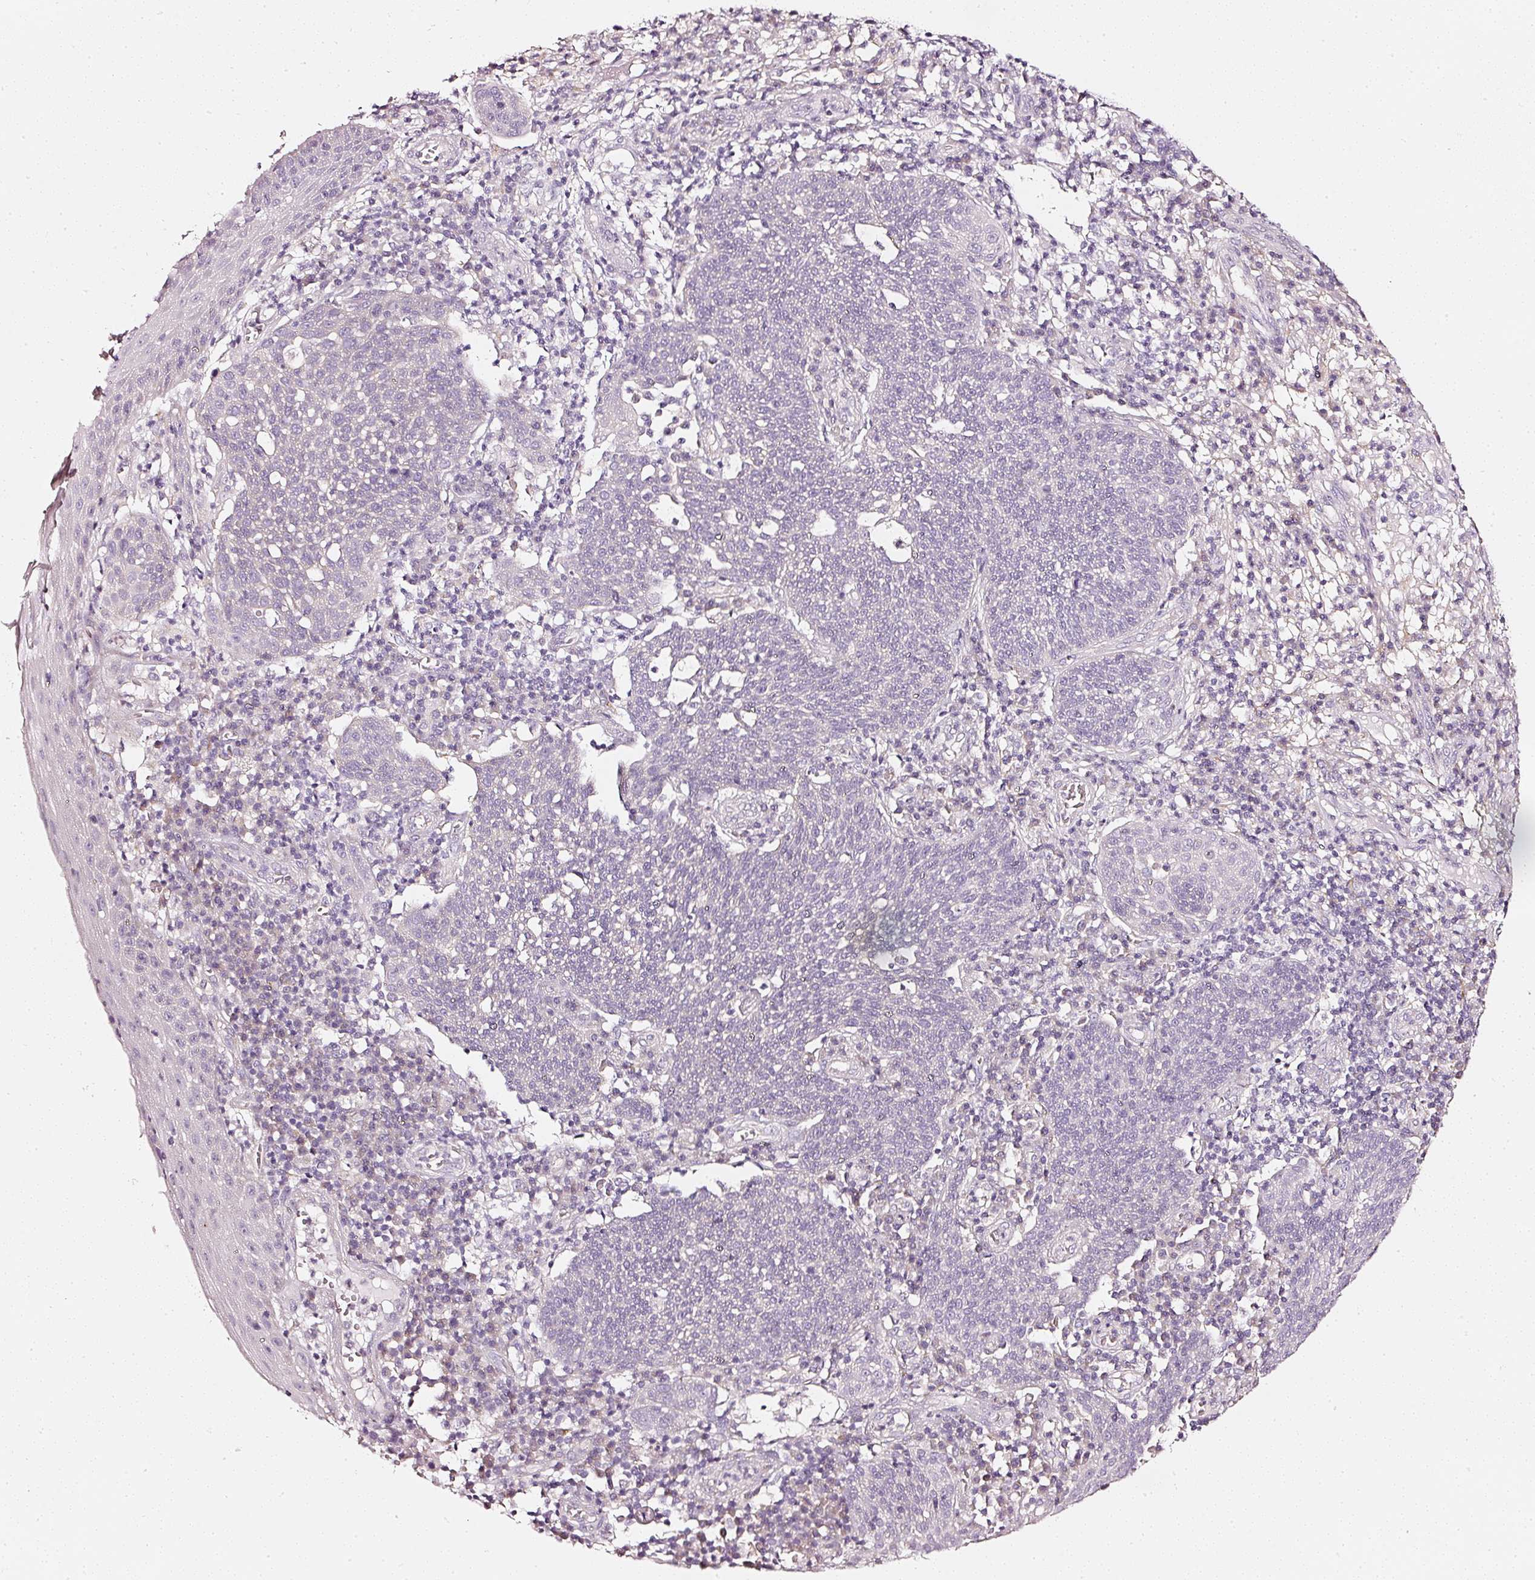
{"staining": {"intensity": "negative", "quantity": "none", "location": "none"}, "tissue": "cervical cancer", "cell_type": "Tumor cells", "image_type": "cancer", "snomed": [{"axis": "morphology", "description": "Squamous cell carcinoma, NOS"}, {"axis": "topography", "description": "Cervix"}], "caption": "IHC of human squamous cell carcinoma (cervical) displays no staining in tumor cells.", "gene": "CNP", "patient": {"sex": "female", "age": 34}}